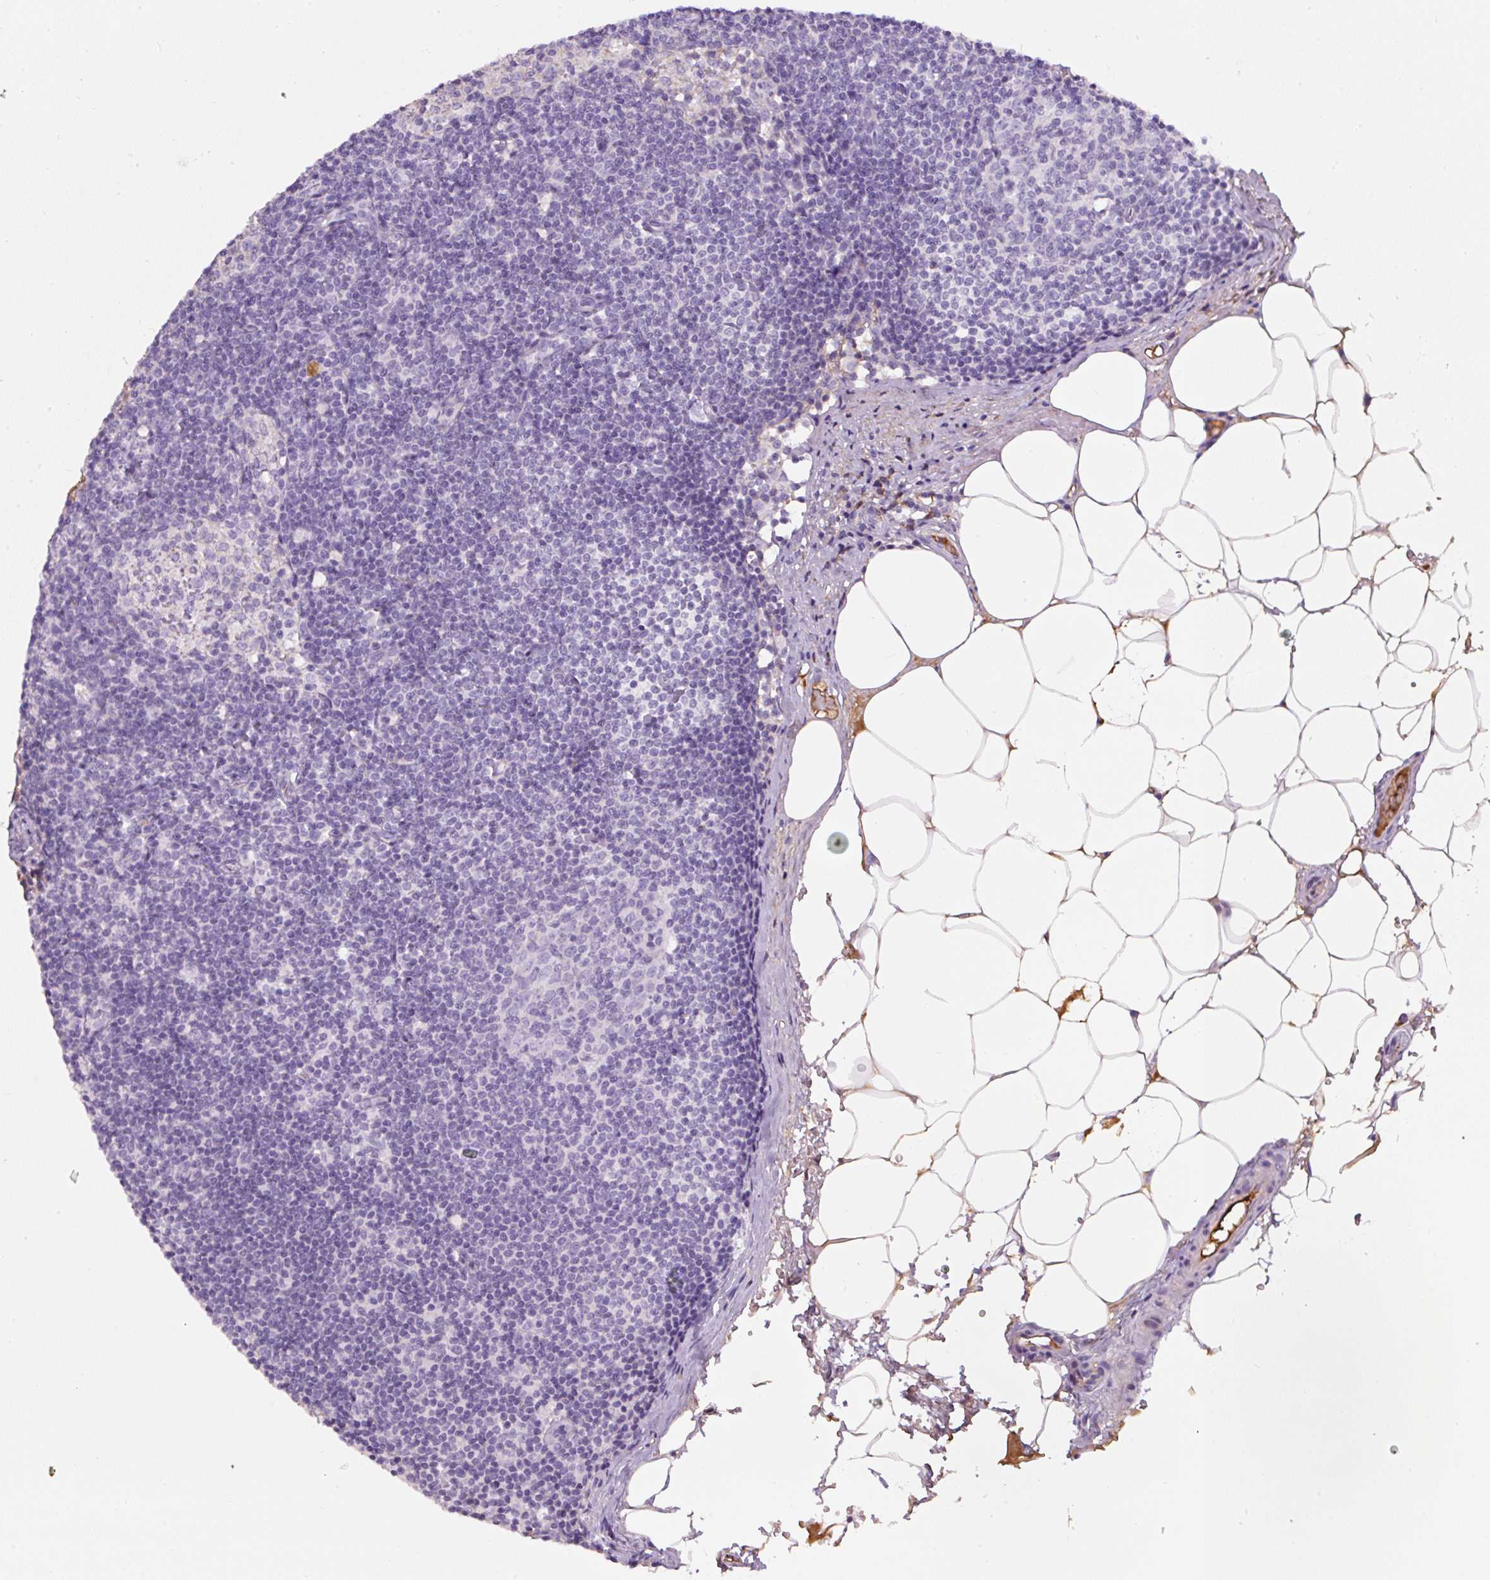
{"staining": {"intensity": "negative", "quantity": "none", "location": "none"}, "tissue": "lymph node", "cell_type": "Germinal center cells", "image_type": "normal", "snomed": [{"axis": "morphology", "description": "Normal tissue, NOS"}, {"axis": "topography", "description": "Lymph node"}], "caption": "Unremarkable lymph node was stained to show a protein in brown. There is no significant positivity in germinal center cells. (Immunohistochemistry (ihc), brightfield microscopy, high magnification).", "gene": "APOA1", "patient": {"sex": "male", "age": 49}}